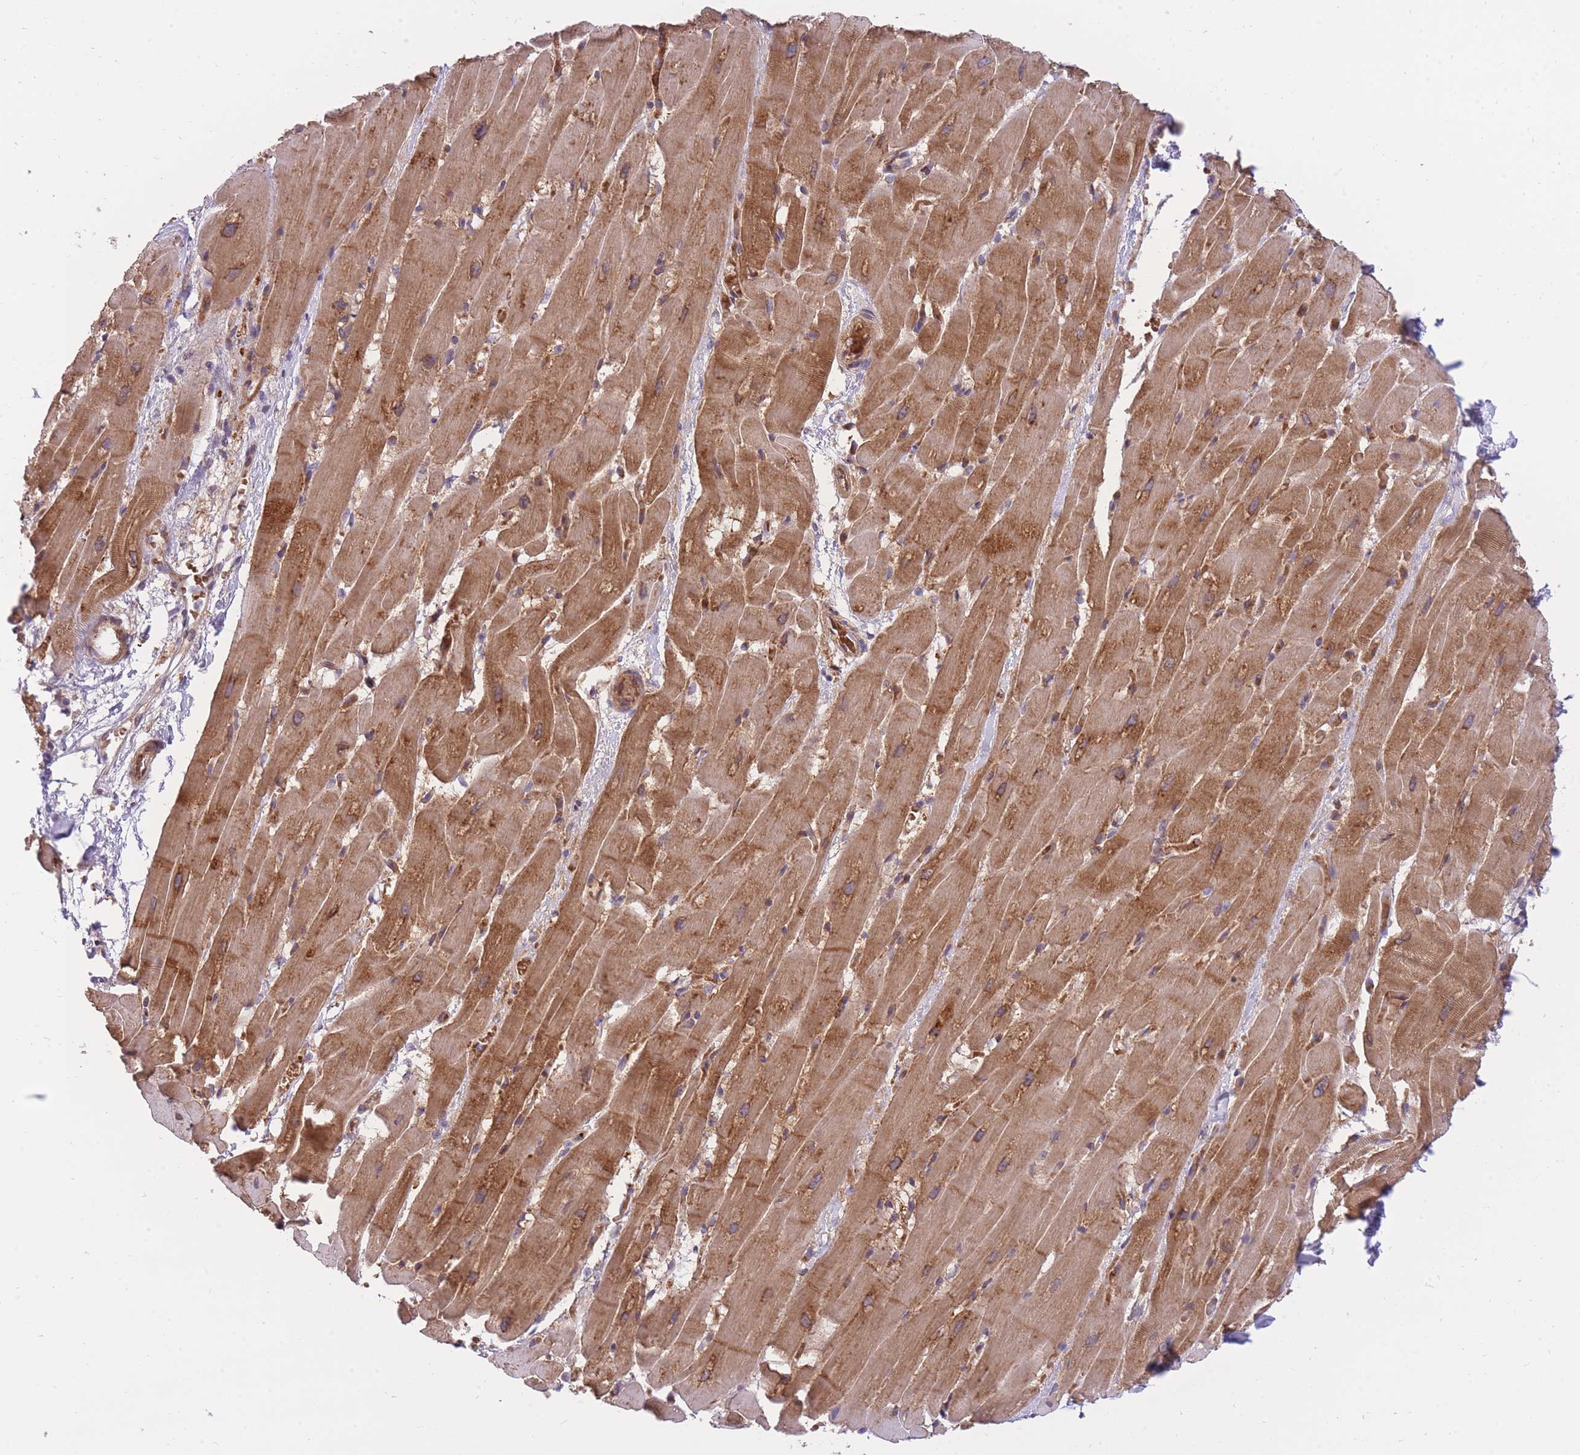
{"staining": {"intensity": "moderate", "quantity": ">75%", "location": "cytoplasmic/membranous"}, "tissue": "heart muscle", "cell_type": "Cardiomyocytes", "image_type": "normal", "snomed": [{"axis": "morphology", "description": "Normal tissue, NOS"}, {"axis": "topography", "description": "Heart"}], "caption": "Cardiomyocytes exhibit medium levels of moderate cytoplasmic/membranous positivity in about >75% of cells in benign heart muscle.", "gene": "CRYGN", "patient": {"sex": "male", "age": 37}}